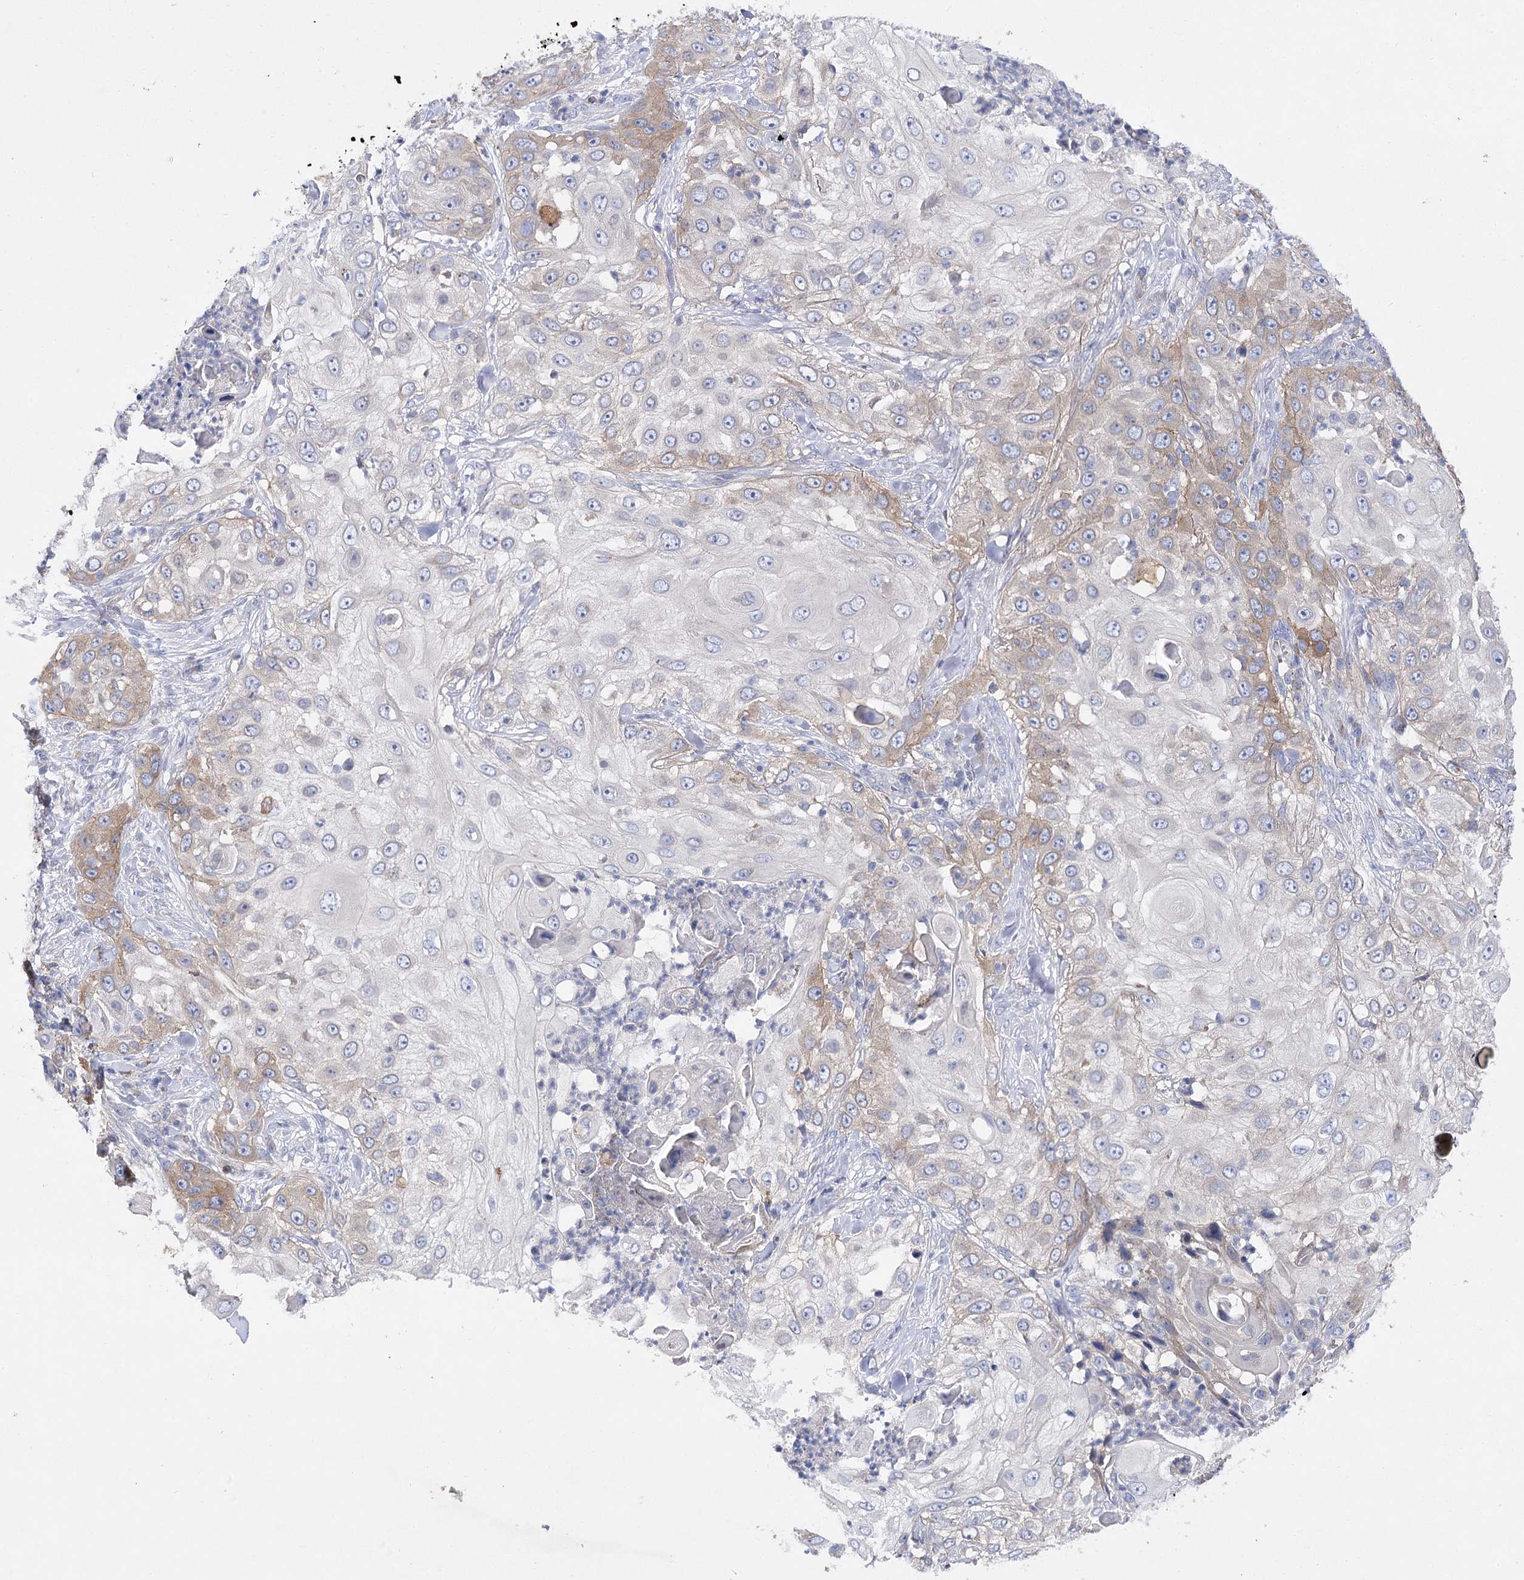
{"staining": {"intensity": "weak", "quantity": "25%-75%", "location": "cytoplasmic/membranous"}, "tissue": "skin cancer", "cell_type": "Tumor cells", "image_type": "cancer", "snomed": [{"axis": "morphology", "description": "Squamous cell carcinoma, NOS"}, {"axis": "topography", "description": "Skin"}], "caption": "There is low levels of weak cytoplasmic/membranous positivity in tumor cells of squamous cell carcinoma (skin), as demonstrated by immunohistochemical staining (brown color).", "gene": "COX15", "patient": {"sex": "female", "age": 44}}